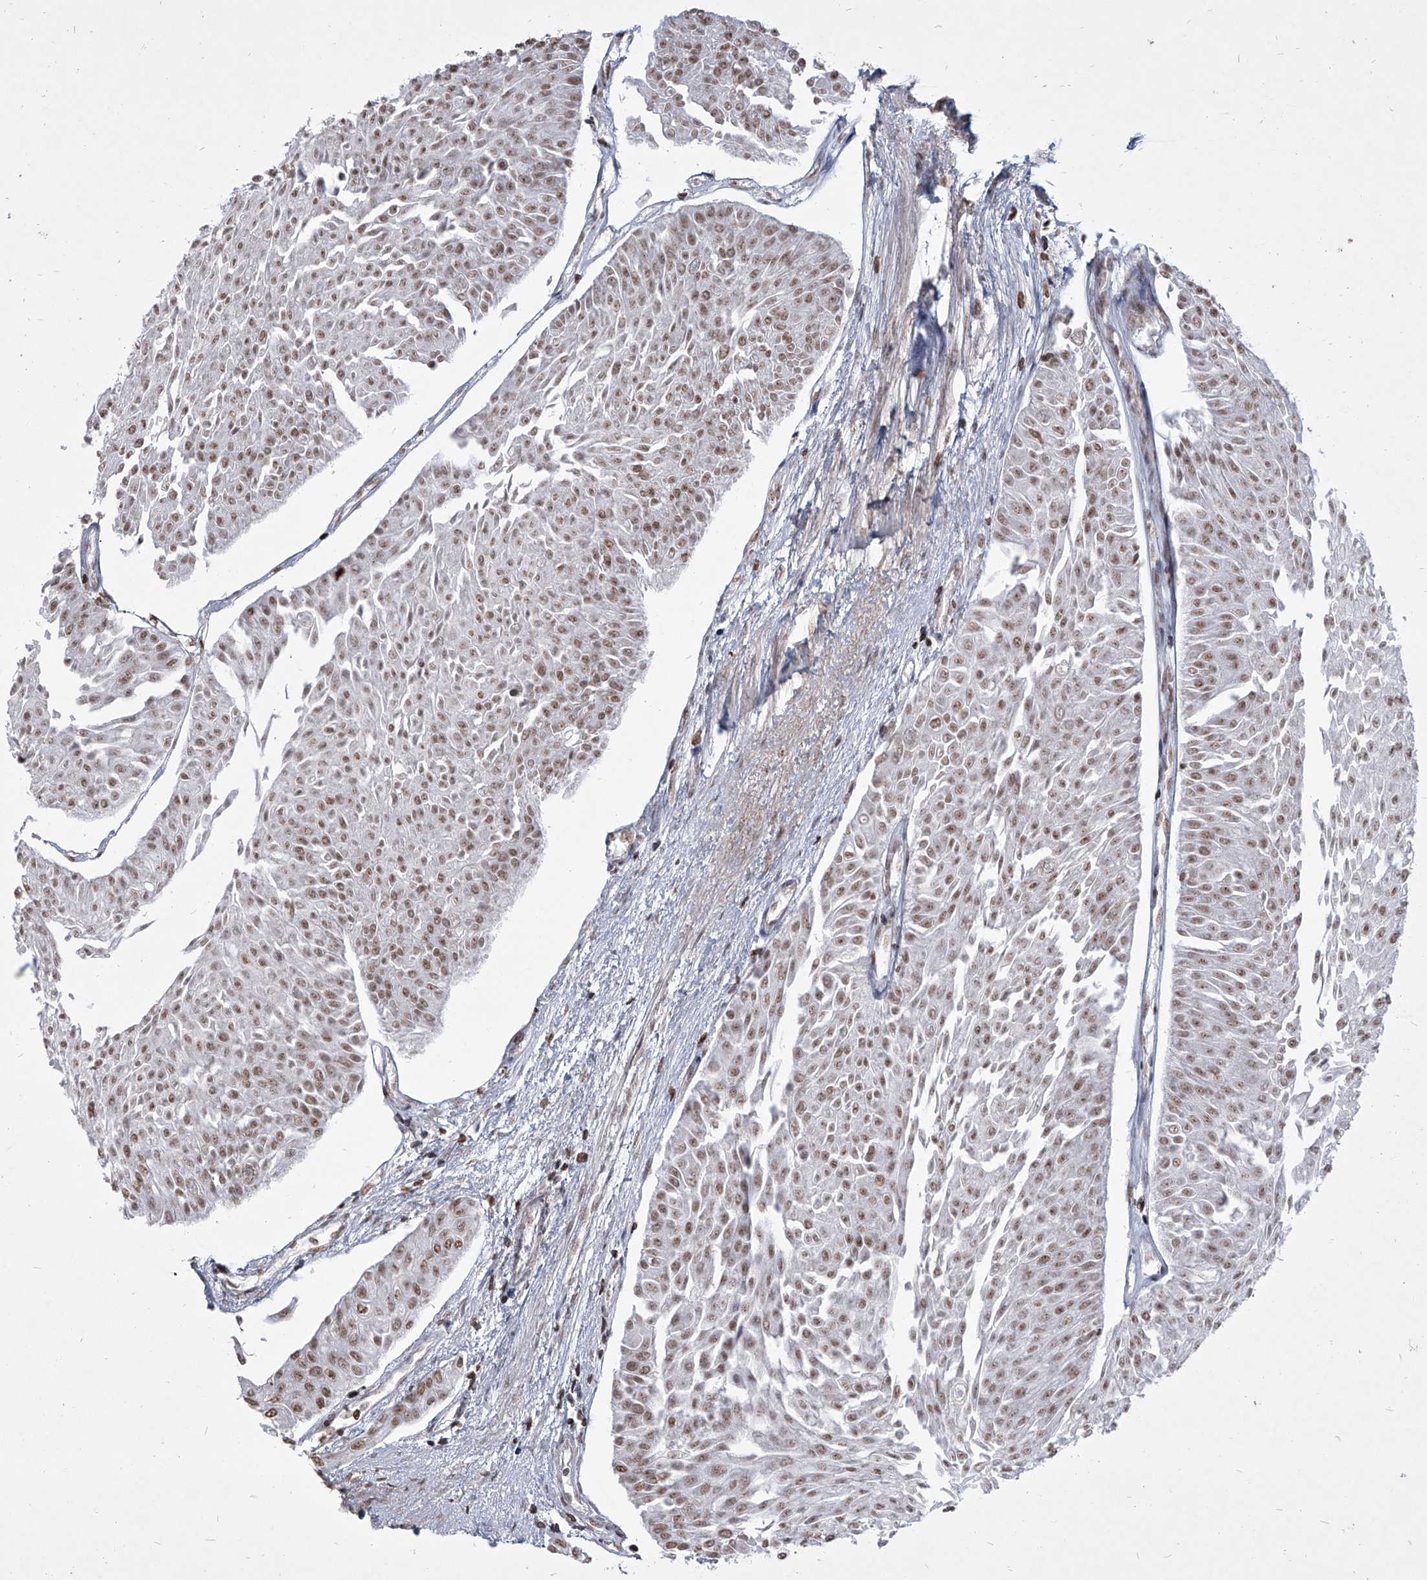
{"staining": {"intensity": "moderate", "quantity": ">75%", "location": "nuclear"}, "tissue": "urothelial cancer", "cell_type": "Tumor cells", "image_type": "cancer", "snomed": [{"axis": "morphology", "description": "Urothelial carcinoma, Low grade"}, {"axis": "topography", "description": "Urinary bladder"}], "caption": "There is medium levels of moderate nuclear staining in tumor cells of urothelial carcinoma (low-grade), as demonstrated by immunohistochemical staining (brown color).", "gene": "PPIL4", "patient": {"sex": "male", "age": 67}}